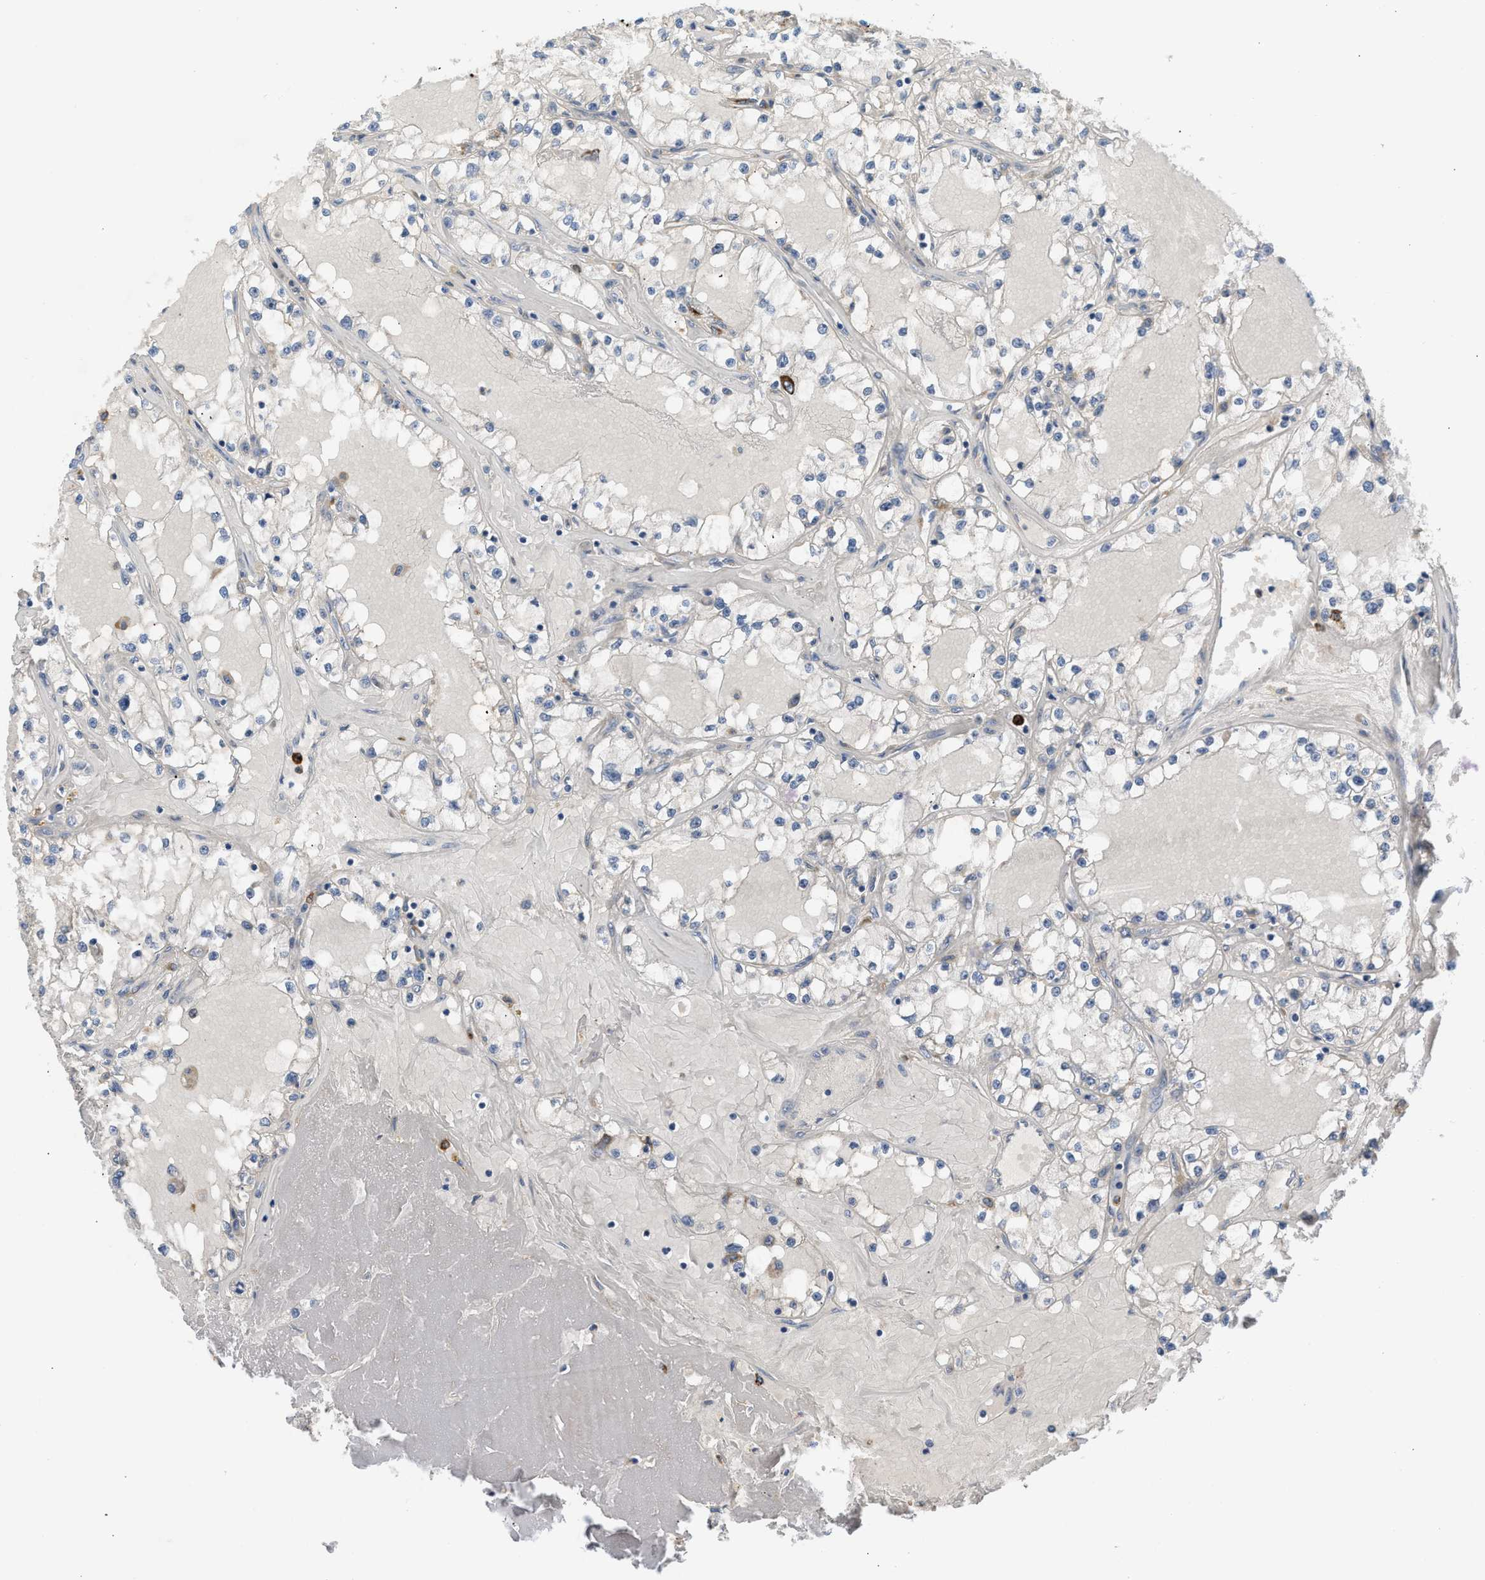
{"staining": {"intensity": "negative", "quantity": "none", "location": "none"}, "tissue": "renal cancer", "cell_type": "Tumor cells", "image_type": "cancer", "snomed": [{"axis": "morphology", "description": "Adenocarcinoma, NOS"}, {"axis": "topography", "description": "Kidney"}], "caption": "Protein analysis of renal cancer (adenocarcinoma) demonstrates no significant positivity in tumor cells. (Stains: DAB immunohistochemistry (IHC) with hematoxylin counter stain, Microscopy: brightfield microscopy at high magnification).", "gene": "RHBDF2", "patient": {"sex": "male", "age": 56}}